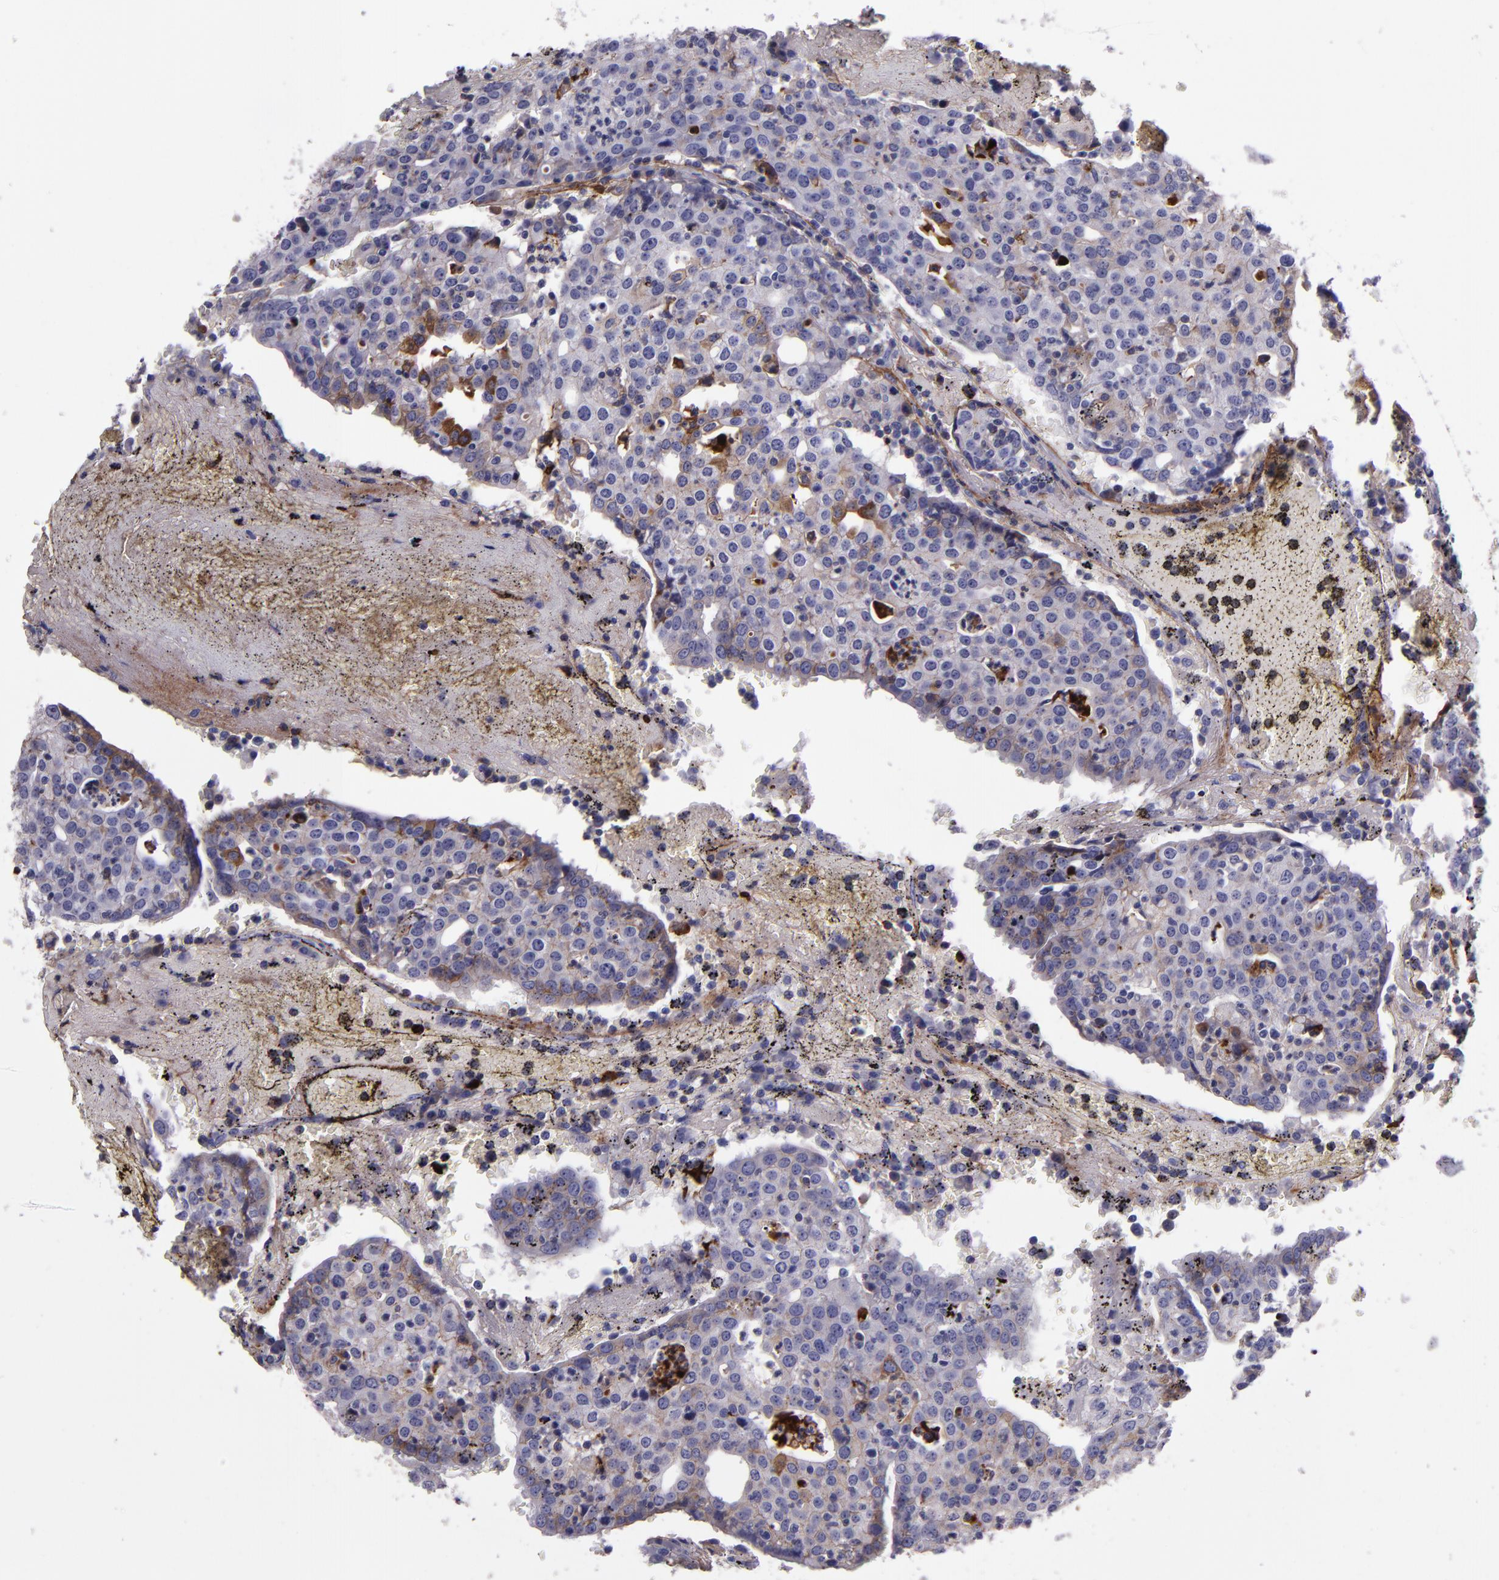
{"staining": {"intensity": "weak", "quantity": "<25%", "location": "cytoplasmic/membranous"}, "tissue": "head and neck cancer", "cell_type": "Tumor cells", "image_type": "cancer", "snomed": [{"axis": "morphology", "description": "Adenocarcinoma, NOS"}, {"axis": "topography", "description": "Salivary gland"}, {"axis": "topography", "description": "Head-Neck"}], "caption": "An image of human head and neck adenocarcinoma is negative for staining in tumor cells.", "gene": "APOH", "patient": {"sex": "female", "age": 65}}